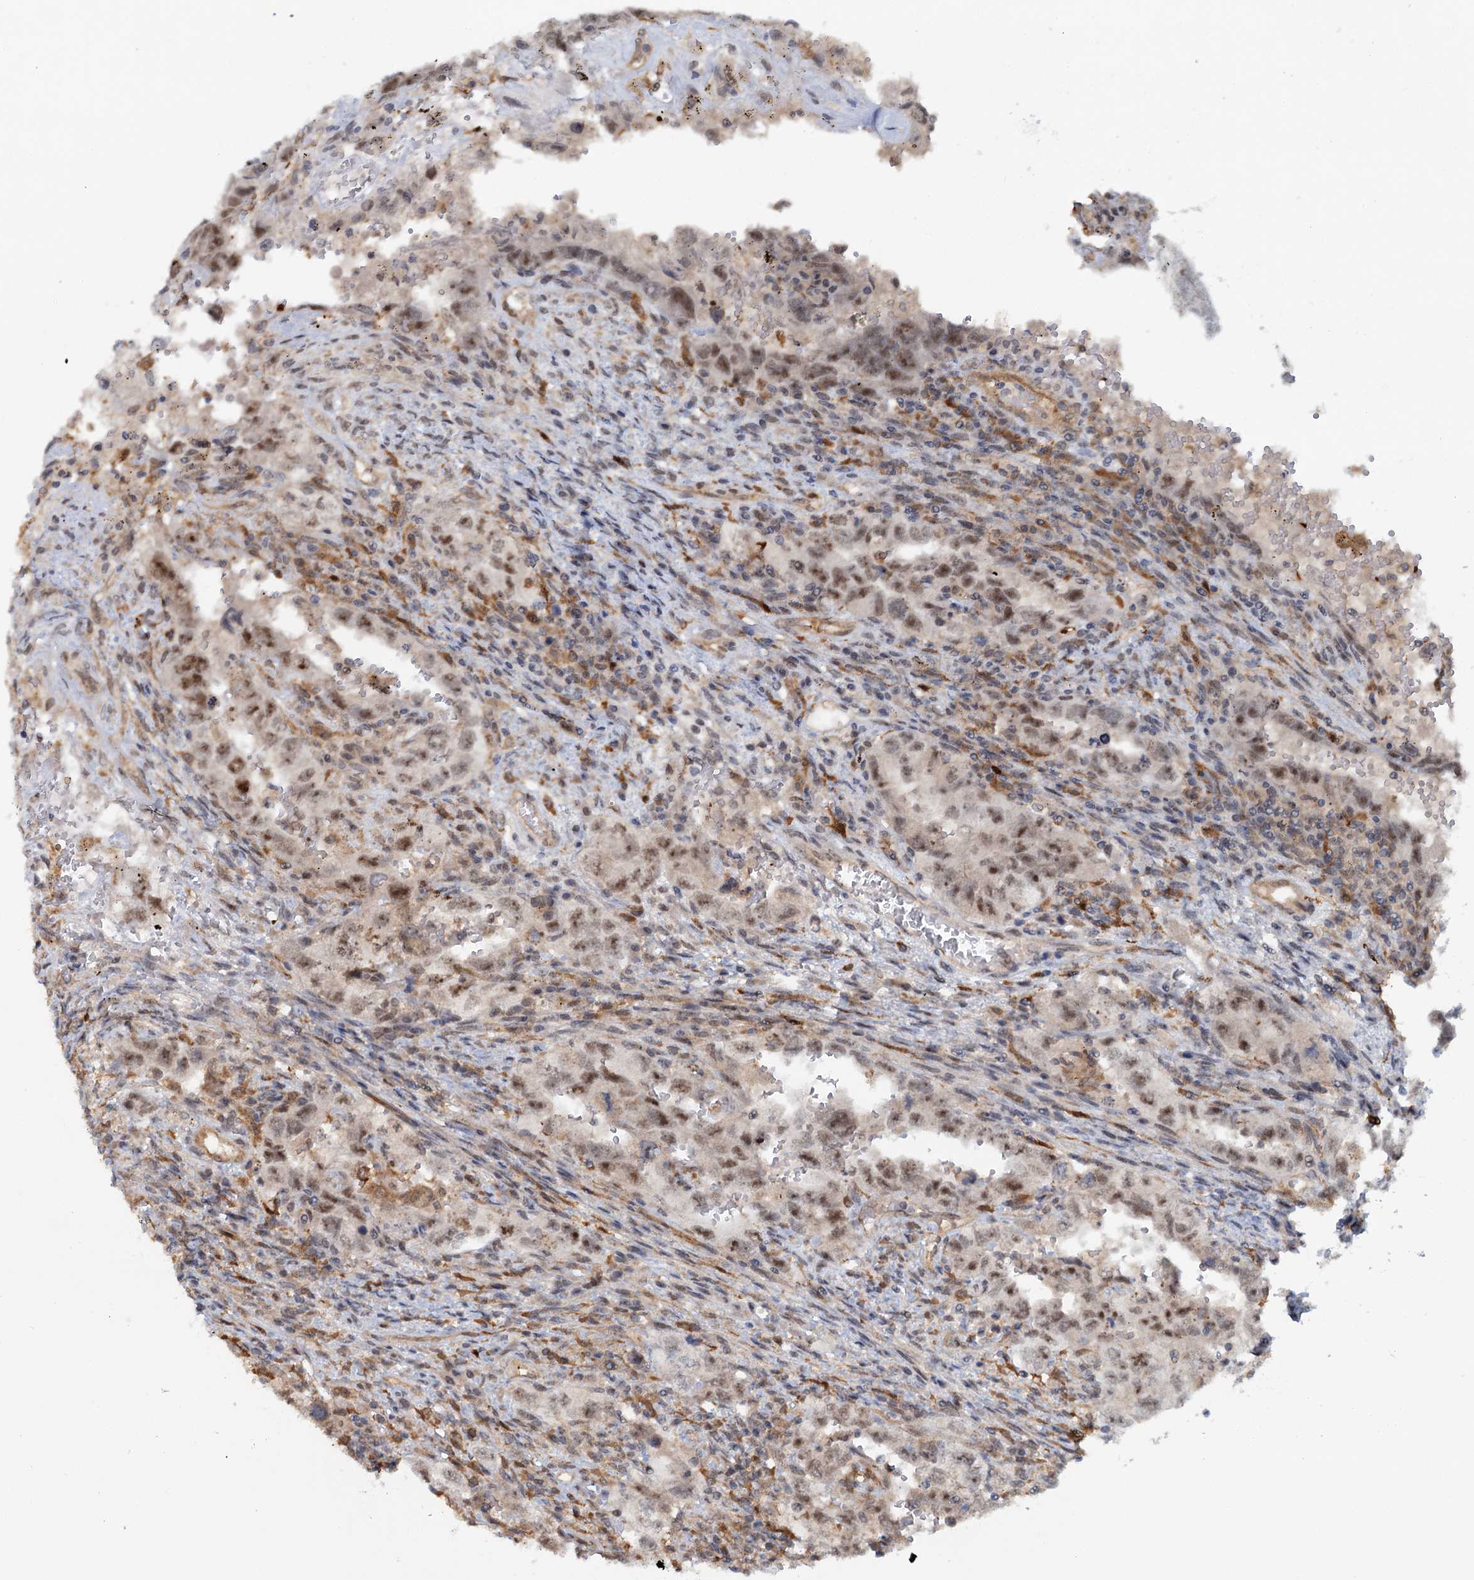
{"staining": {"intensity": "moderate", "quantity": ">75%", "location": "nuclear"}, "tissue": "testis cancer", "cell_type": "Tumor cells", "image_type": "cancer", "snomed": [{"axis": "morphology", "description": "Carcinoma, Embryonal, NOS"}, {"axis": "topography", "description": "Testis"}], "caption": "Testis embryonal carcinoma was stained to show a protein in brown. There is medium levels of moderate nuclear positivity in about >75% of tumor cells.", "gene": "C1D", "patient": {"sex": "male", "age": 26}}